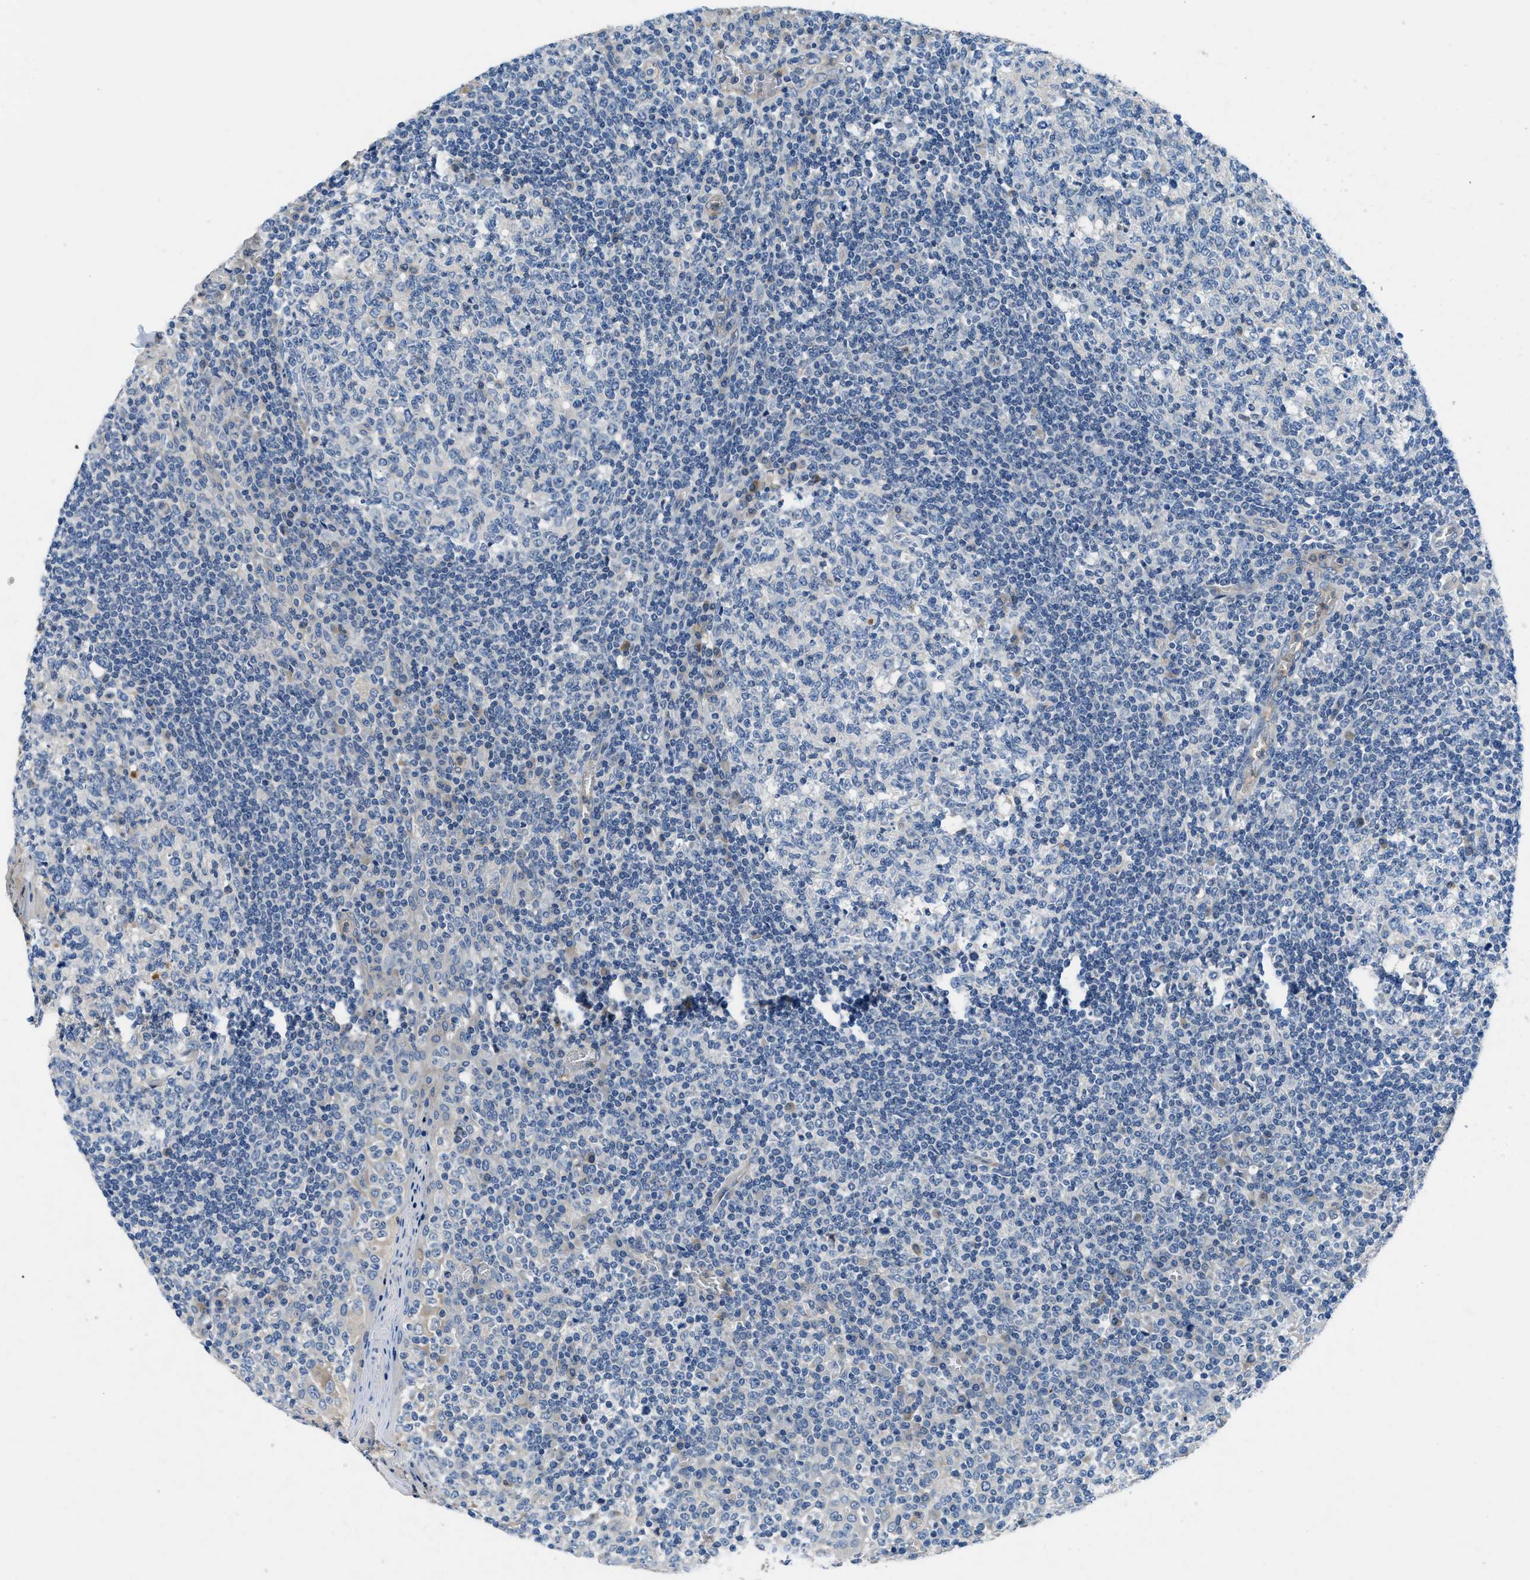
{"staining": {"intensity": "negative", "quantity": "none", "location": "none"}, "tissue": "tonsil", "cell_type": "Germinal center cells", "image_type": "normal", "snomed": [{"axis": "morphology", "description": "Normal tissue, NOS"}, {"axis": "topography", "description": "Tonsil"}], "caption": "This is an immunohistochemistry micrograph of normal tonsil. There is no positivity in germinal center cells.", "gene": "PGR", "patient": {"sex": "female", "age": 19}}